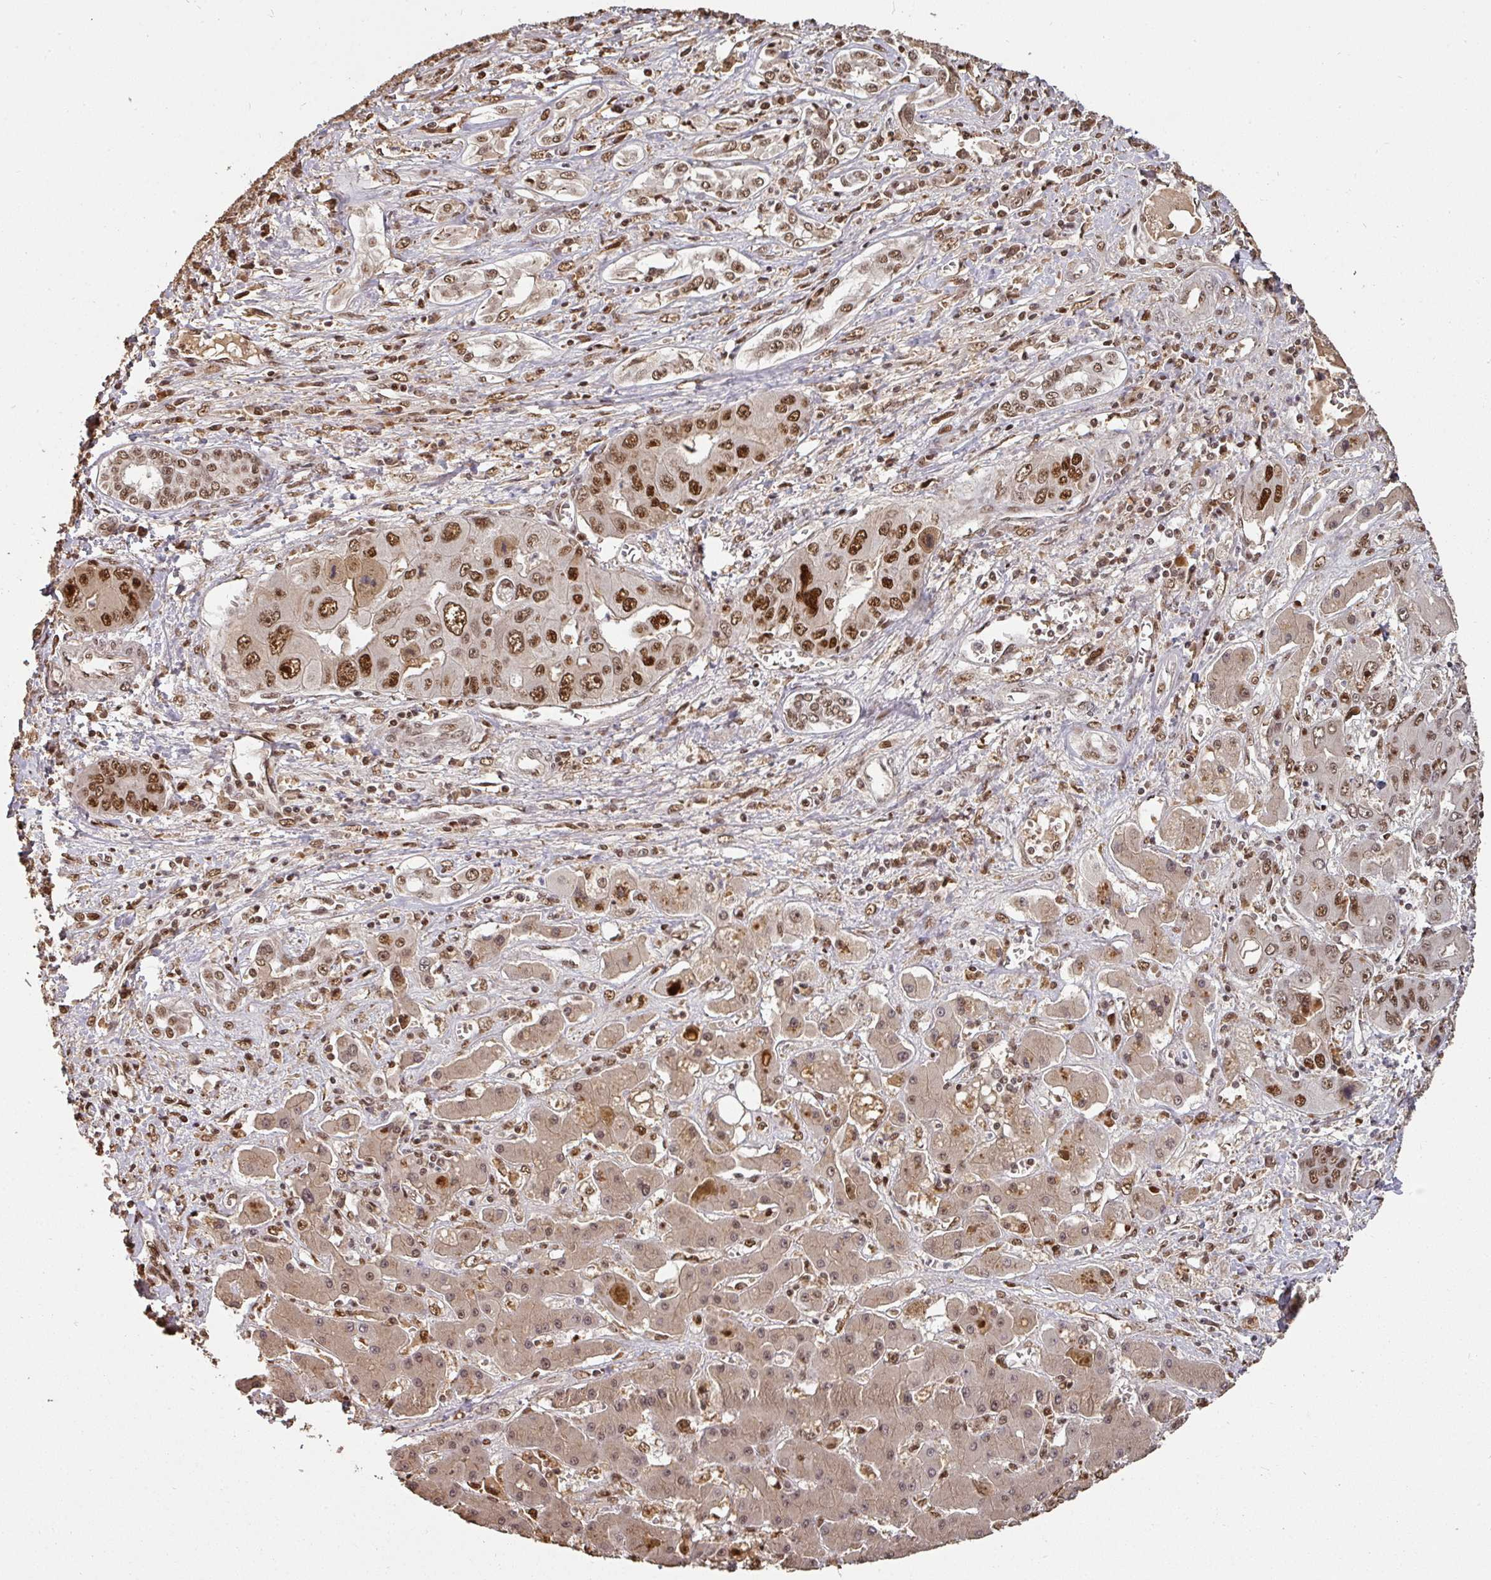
{"staining": {"intensity": "strong", "quantity": ">75%", "location": "nuclear"}, "tissue": "liver cancer", "cell_type": "Tumor cells", "image_type": "cancer", "snomed": [{"axis": "morphology", "description": "Cholangiocarcinoma"}, {"axis": "topography", "description": "Liver"}], "caption": "Immunohistochemistry of liver cholangiocarcinoma demonstrates high levels of strong nuclear staining in about >75% of tumor cells. Using DAB (3,3'-diaminobenzidine) (brown) and hematoxylin (blue) stains, captured at high magnification using brightfield microscopy.", "gene": "POLD1", "patient": {"sex": "male", "age": 67}}